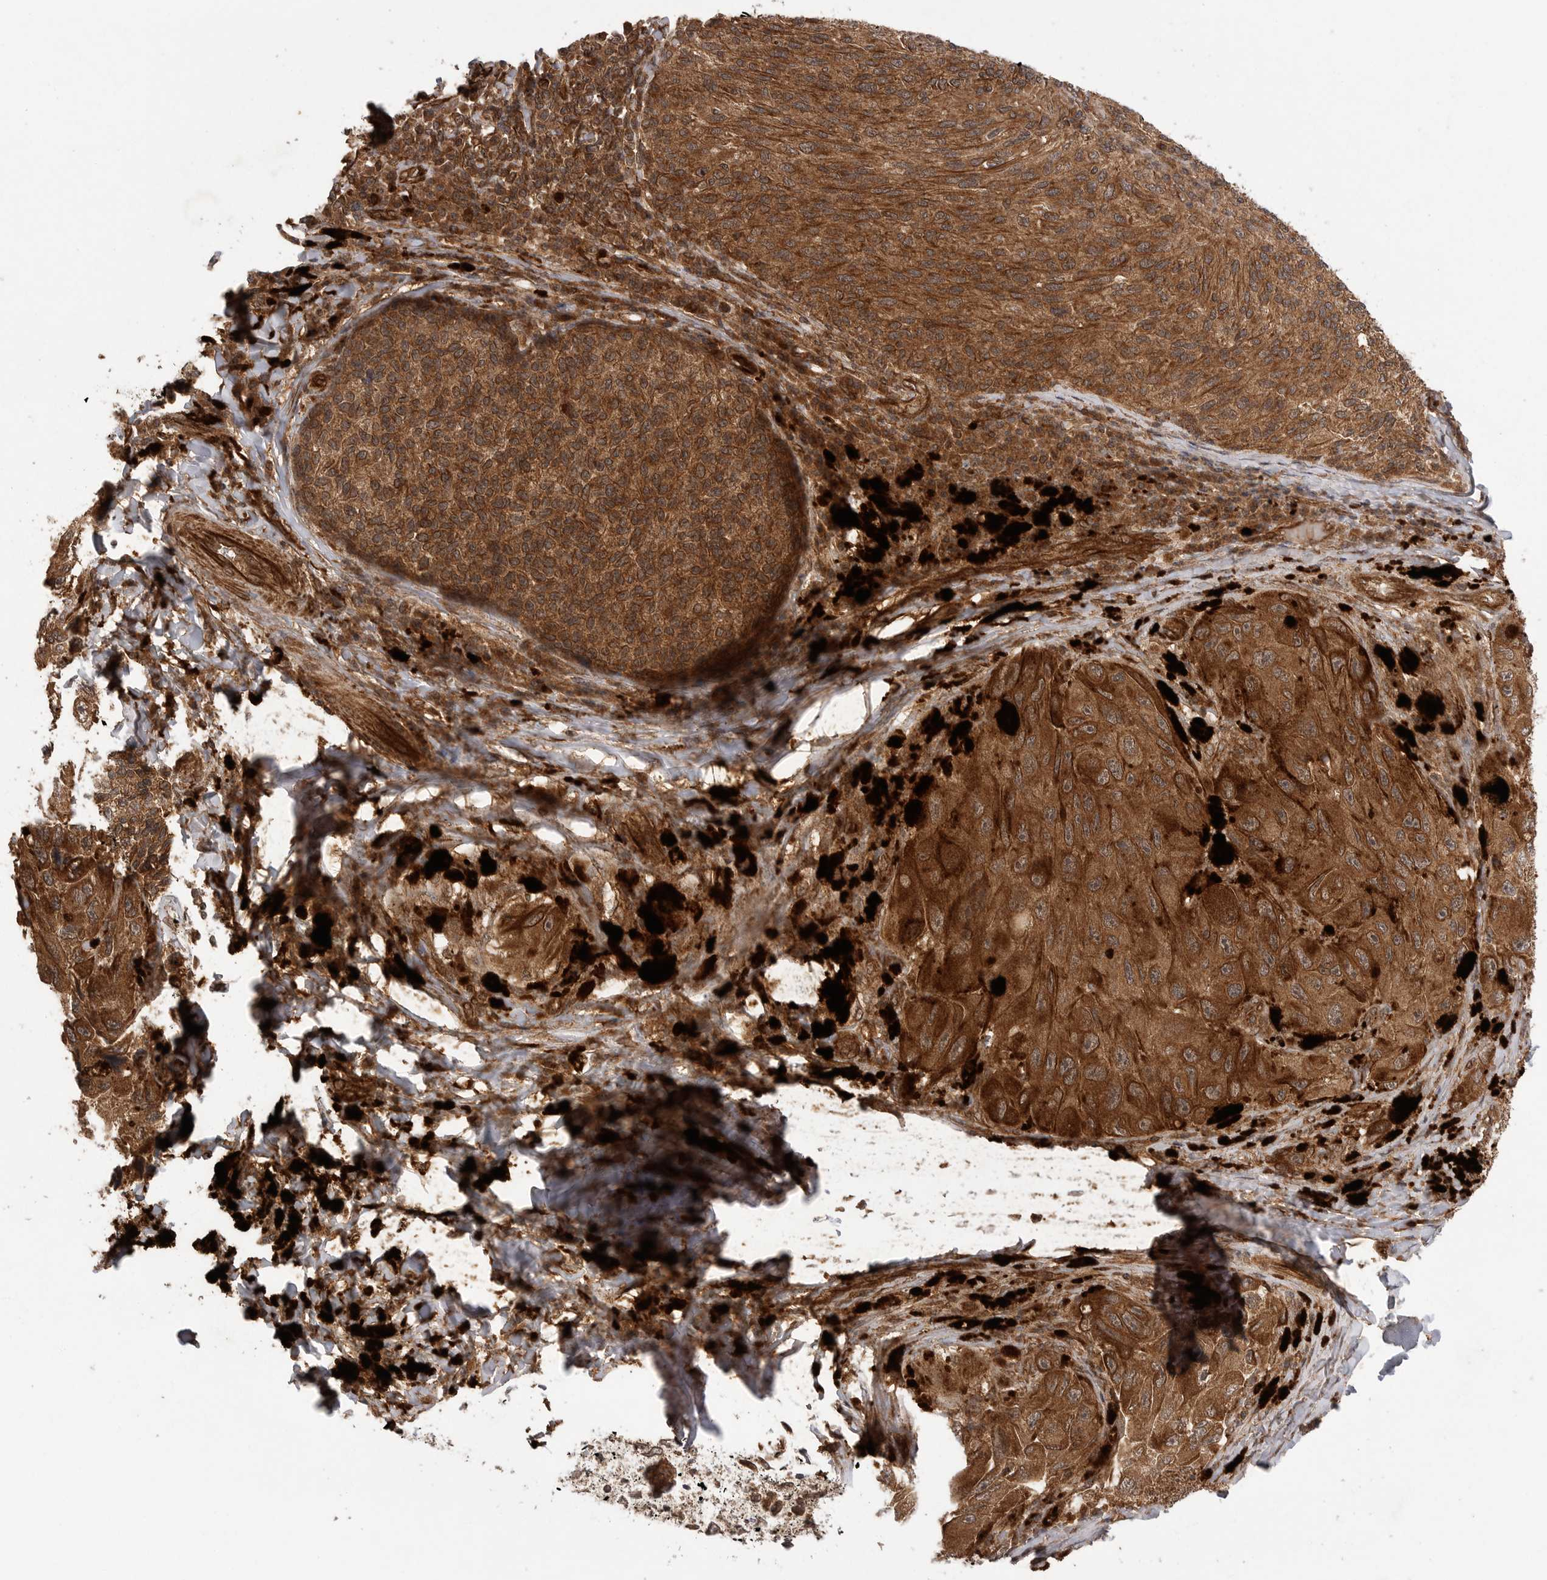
{"staining": {"intensity": "strong", "quantity": ">75%", "location": "cytoplasmic/membranous"}, "tissue": "melanoma", "cell_type": "Tumor cells", "image_type": "cancer", "snomed": [{"axis": "morphology", "description": "Malignant melanoma, NOS"}, {"axis": "topography", "description": "Skin"}], "caption": "IHC (DAB) staining of melanoma displays strong cytoplasmic/membranous protein positivity in about >75% of tumor cells.", "gene": "PRDX4", "patient": {"sex": "female", "age": 73}}